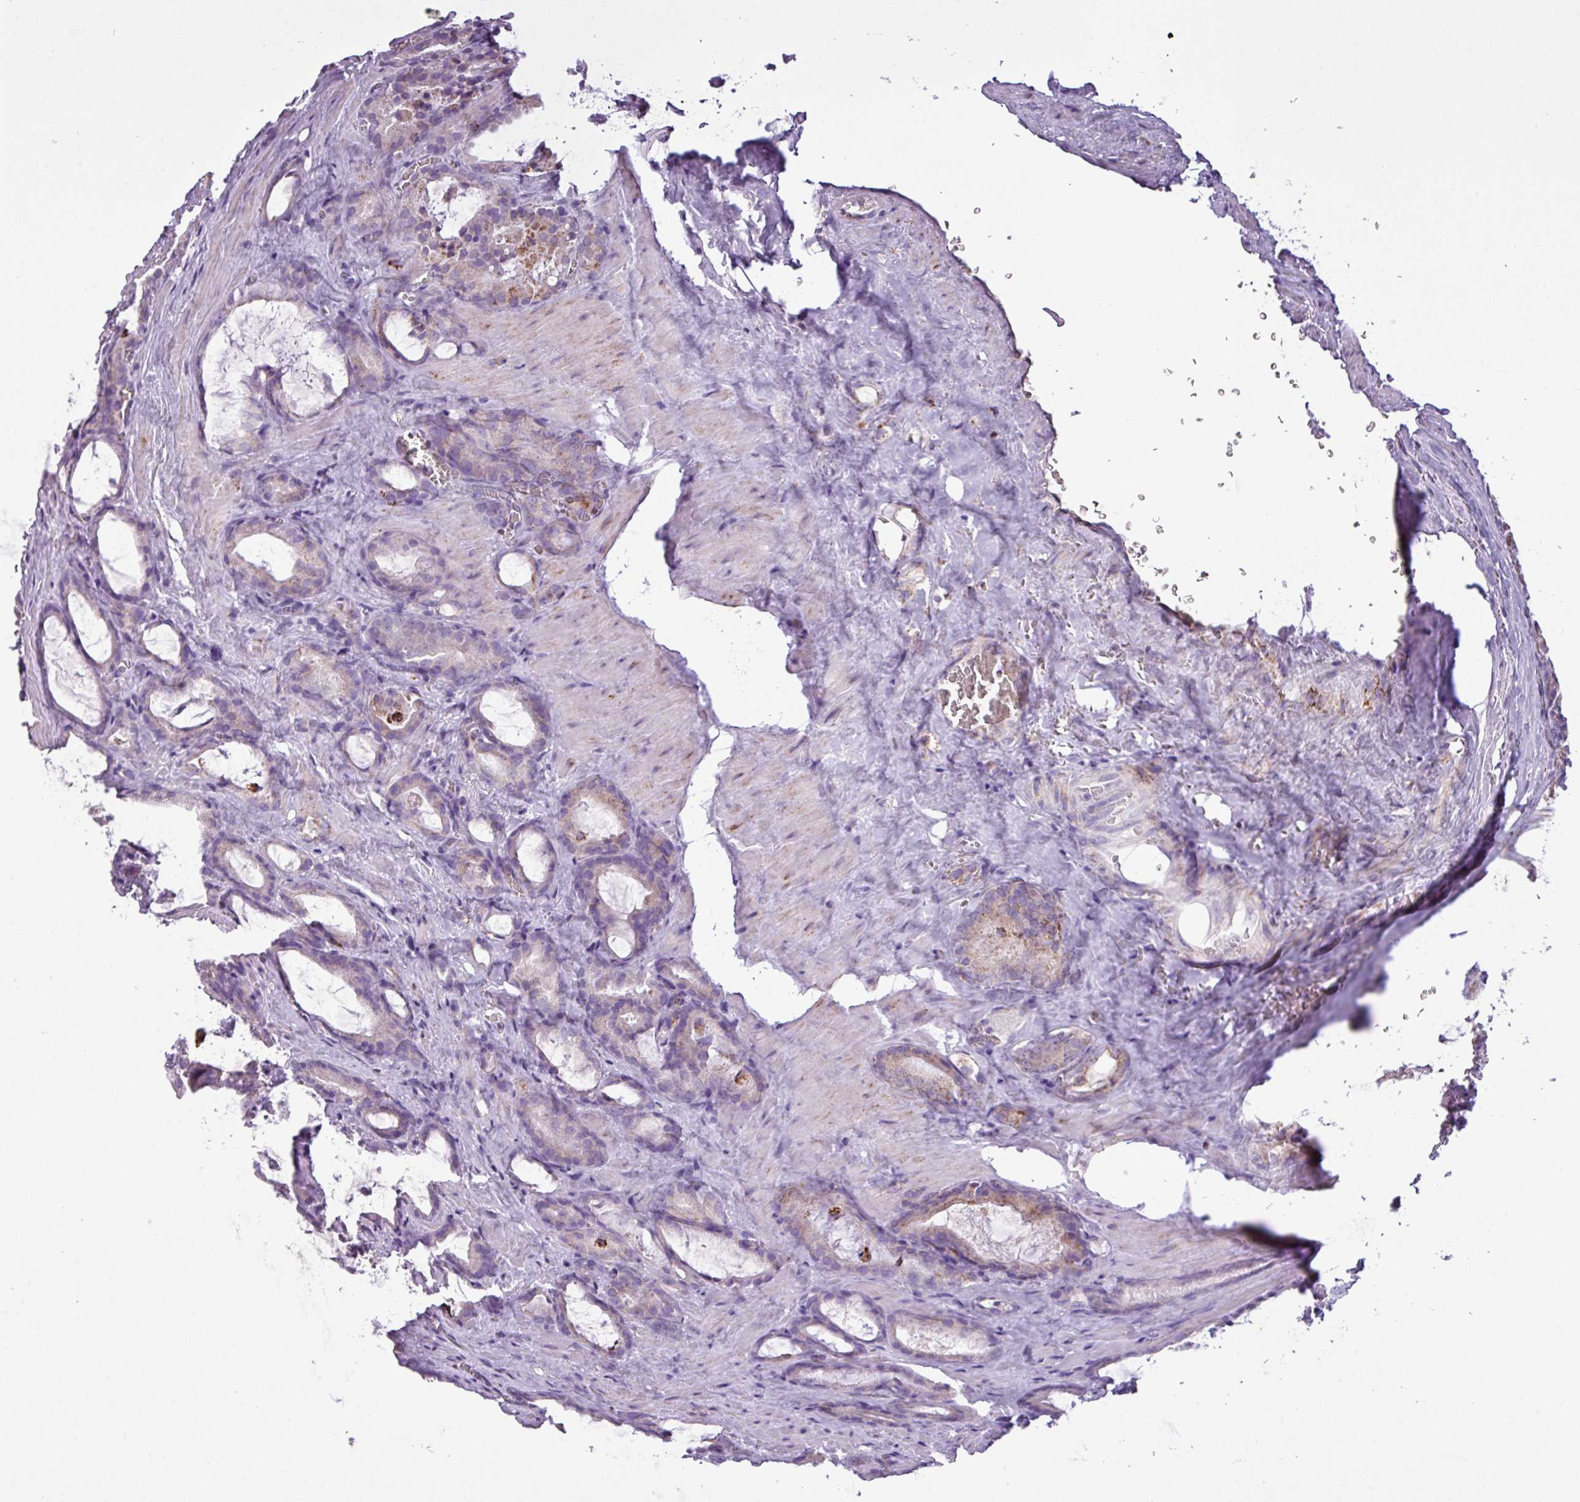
{"staining": {"intensity": "weak", "quantity": "25%-75%", "location": "cytoplasmic/membranous"}, "tissue": "prostate cancer", "cell_type": "Tumor cells", "image_type": "cancer", "snomed": [{"axis": "morphology", "description": "Adenocarcinoma, High grade"}, {"axis": "topography", "description": "Prostate"}], "caption": "Immunohistochemistry (IHC) of human adenocarcinoma (high-grade) (prostate) demonstrates low levels of weak cytoplasmic/membranous expression in about 25%-75% of tumor cells.", "gene": "ZNF667", "patient": {"sex": "male", "age": 72}}